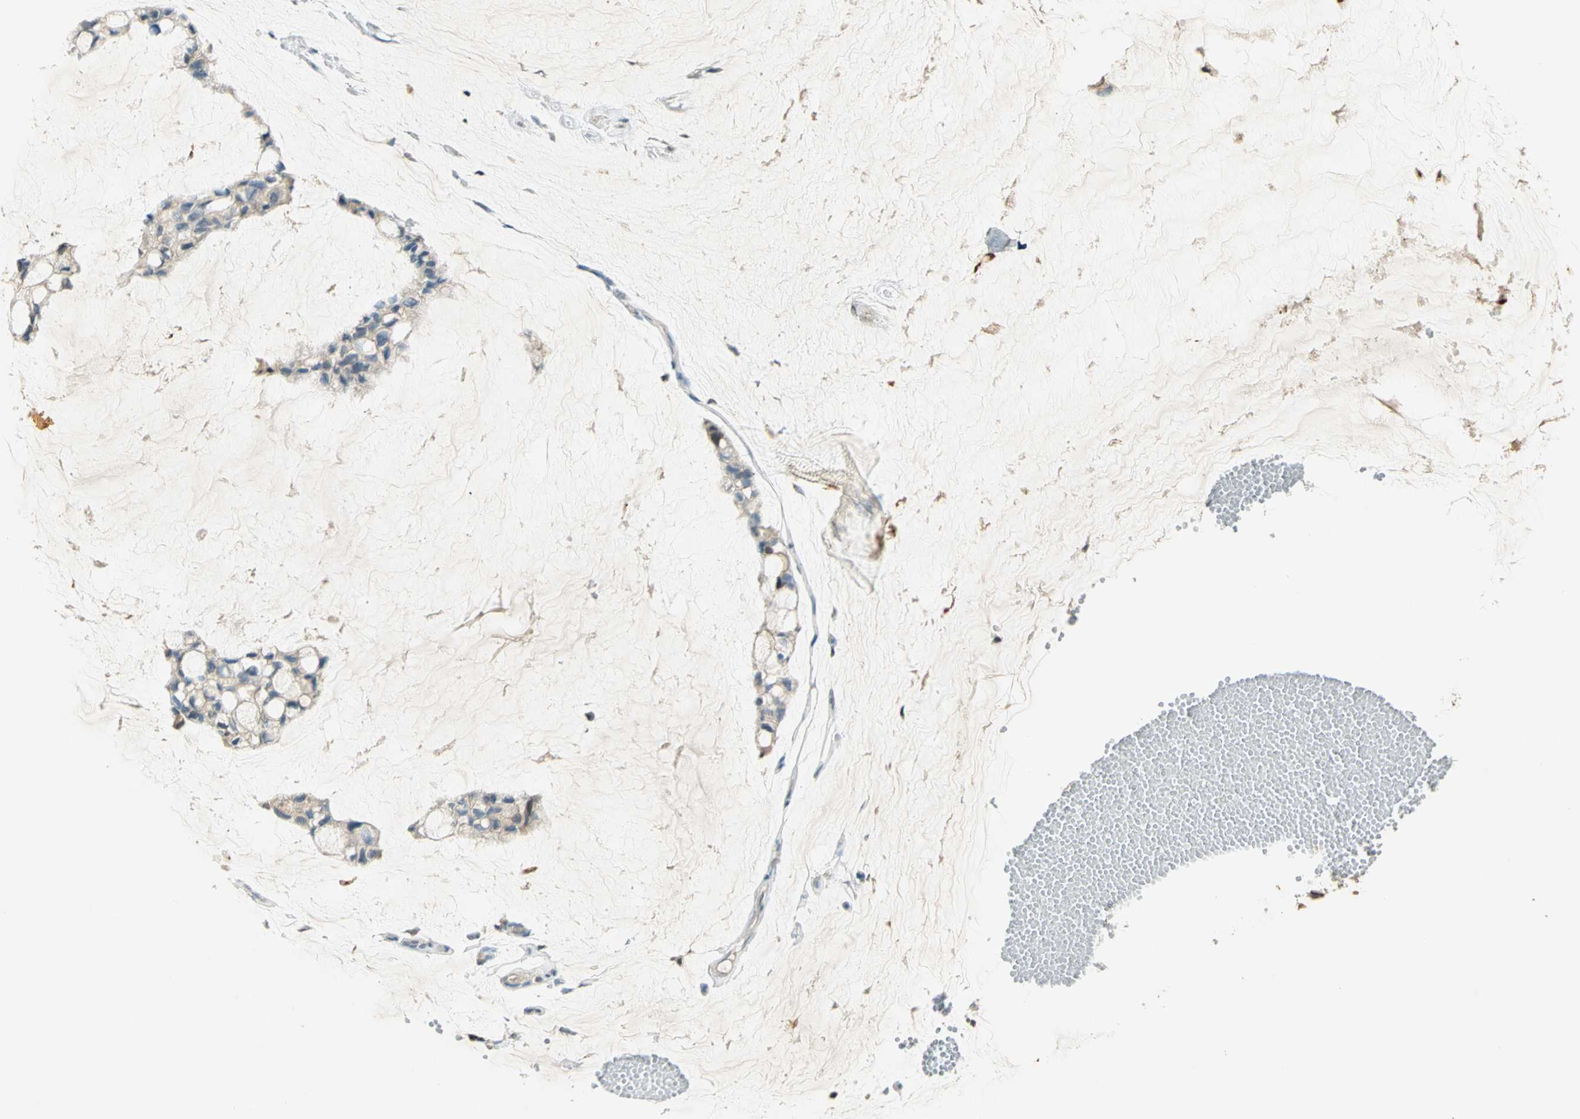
{"staining": {"intensity": "weak", "quantity": ">75%", "location": "cytoplasmic/membranous"}, "tissue": "ovarian cancer", "cell_type": "Tumor cells", "image_type": "cancer", "snomed": [{"axis": "morphology", "description": "Cystadenocarcinoma, mucinous, NOS"}, {"axis": "topography", "description": "Ovary"}], "caption": "A brown stain labels weak cytoplasmic/membranous staining of a protein in human ovarian cancer tumor cells.", "gene": "BIRC2", "patient": {"sex": "female", "age": 39}}